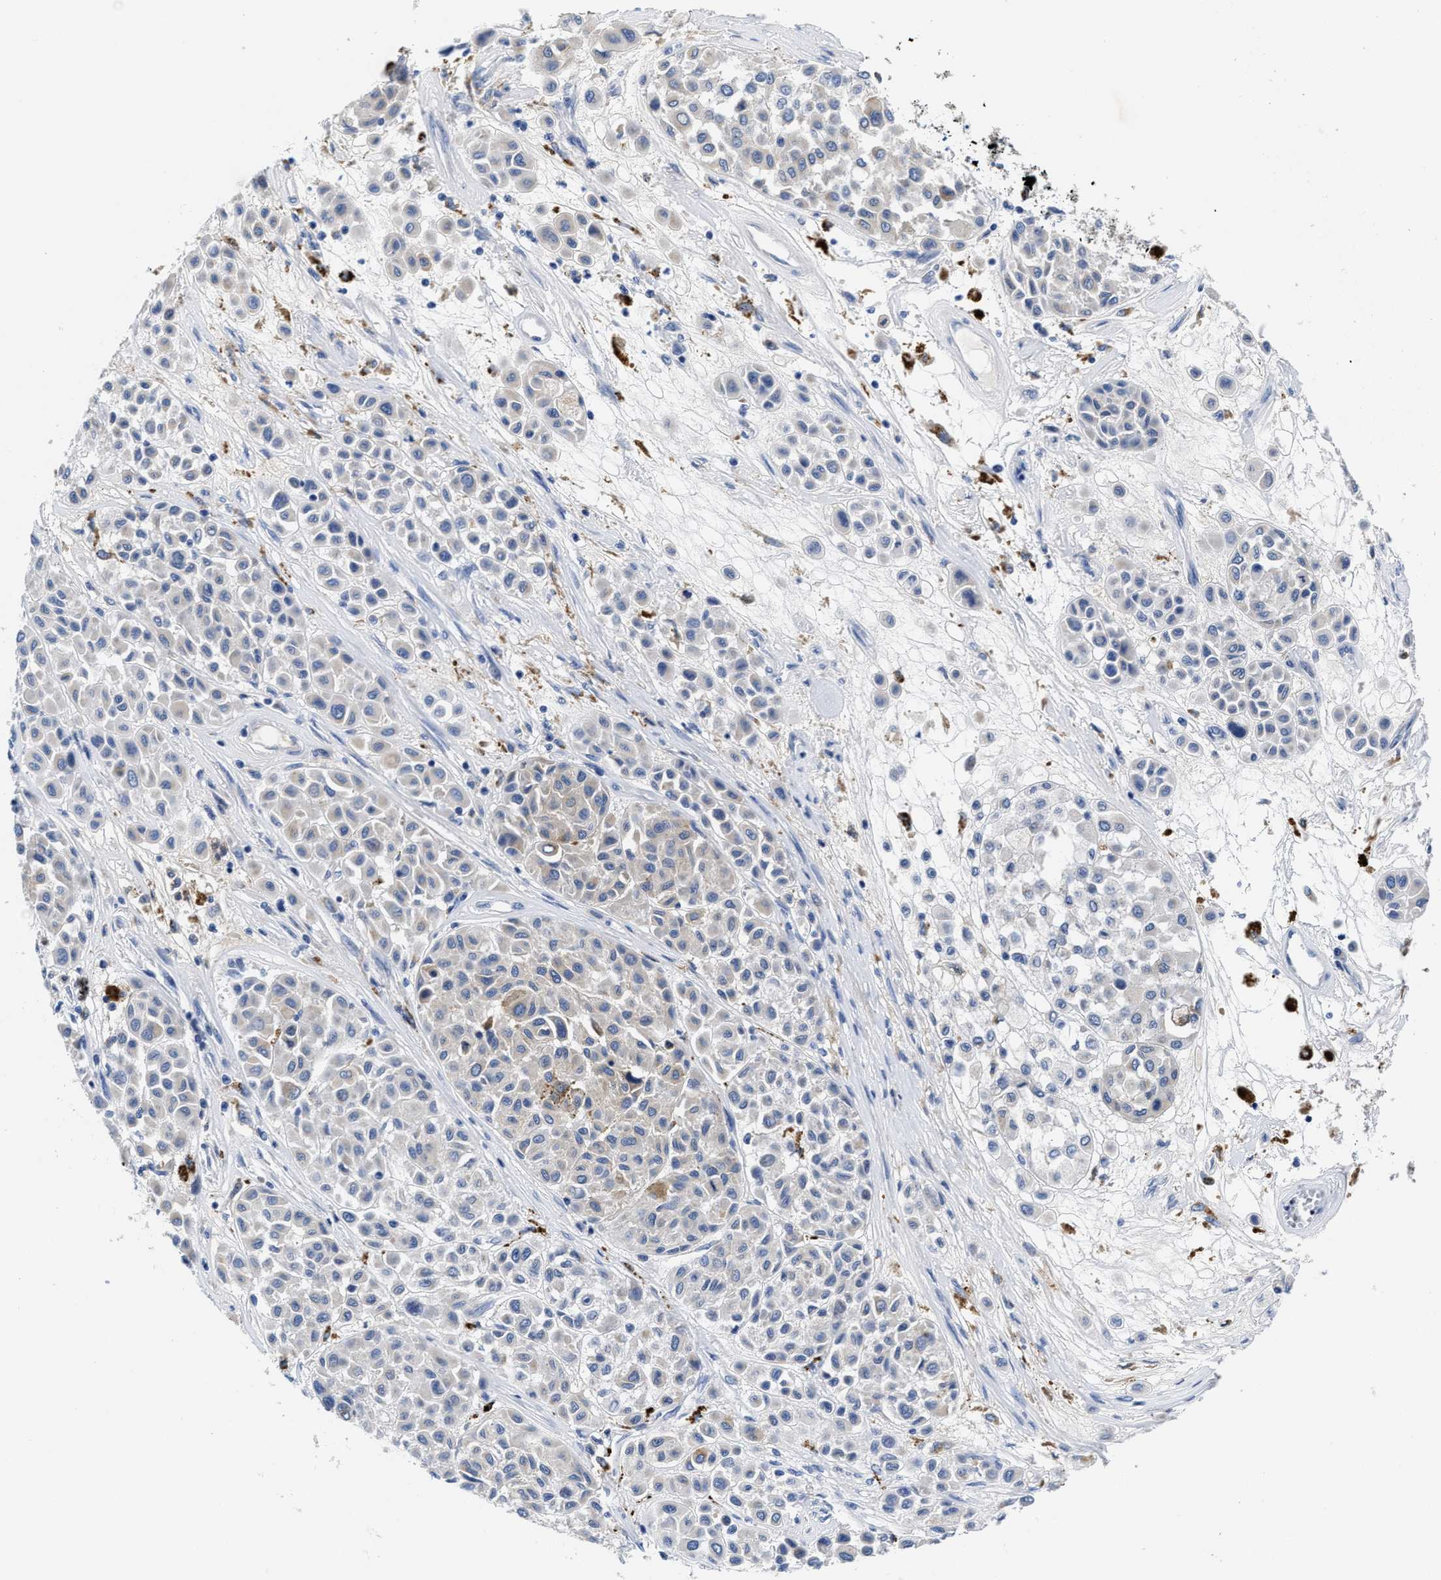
{"staining": {"intensity": "weak", "quantity": "<25%", "location": "cytoplasmic/membranous"}, "tissue": "melanoma", "cell_type": "Tumor cells", "image_type": "cancer", "snomed": [{"axis": "morphology", "description": "Malignant melanoma, Metastatic site"}, {"axis": "topography", "description": "Soft tissue"}], "caption": "The photomicrograph exhibits no significant staining in tumor cells of malignant melanoma (metastatic site).", "gene": "TBRG4", "patient": {"sex": "male", "age": 41}}